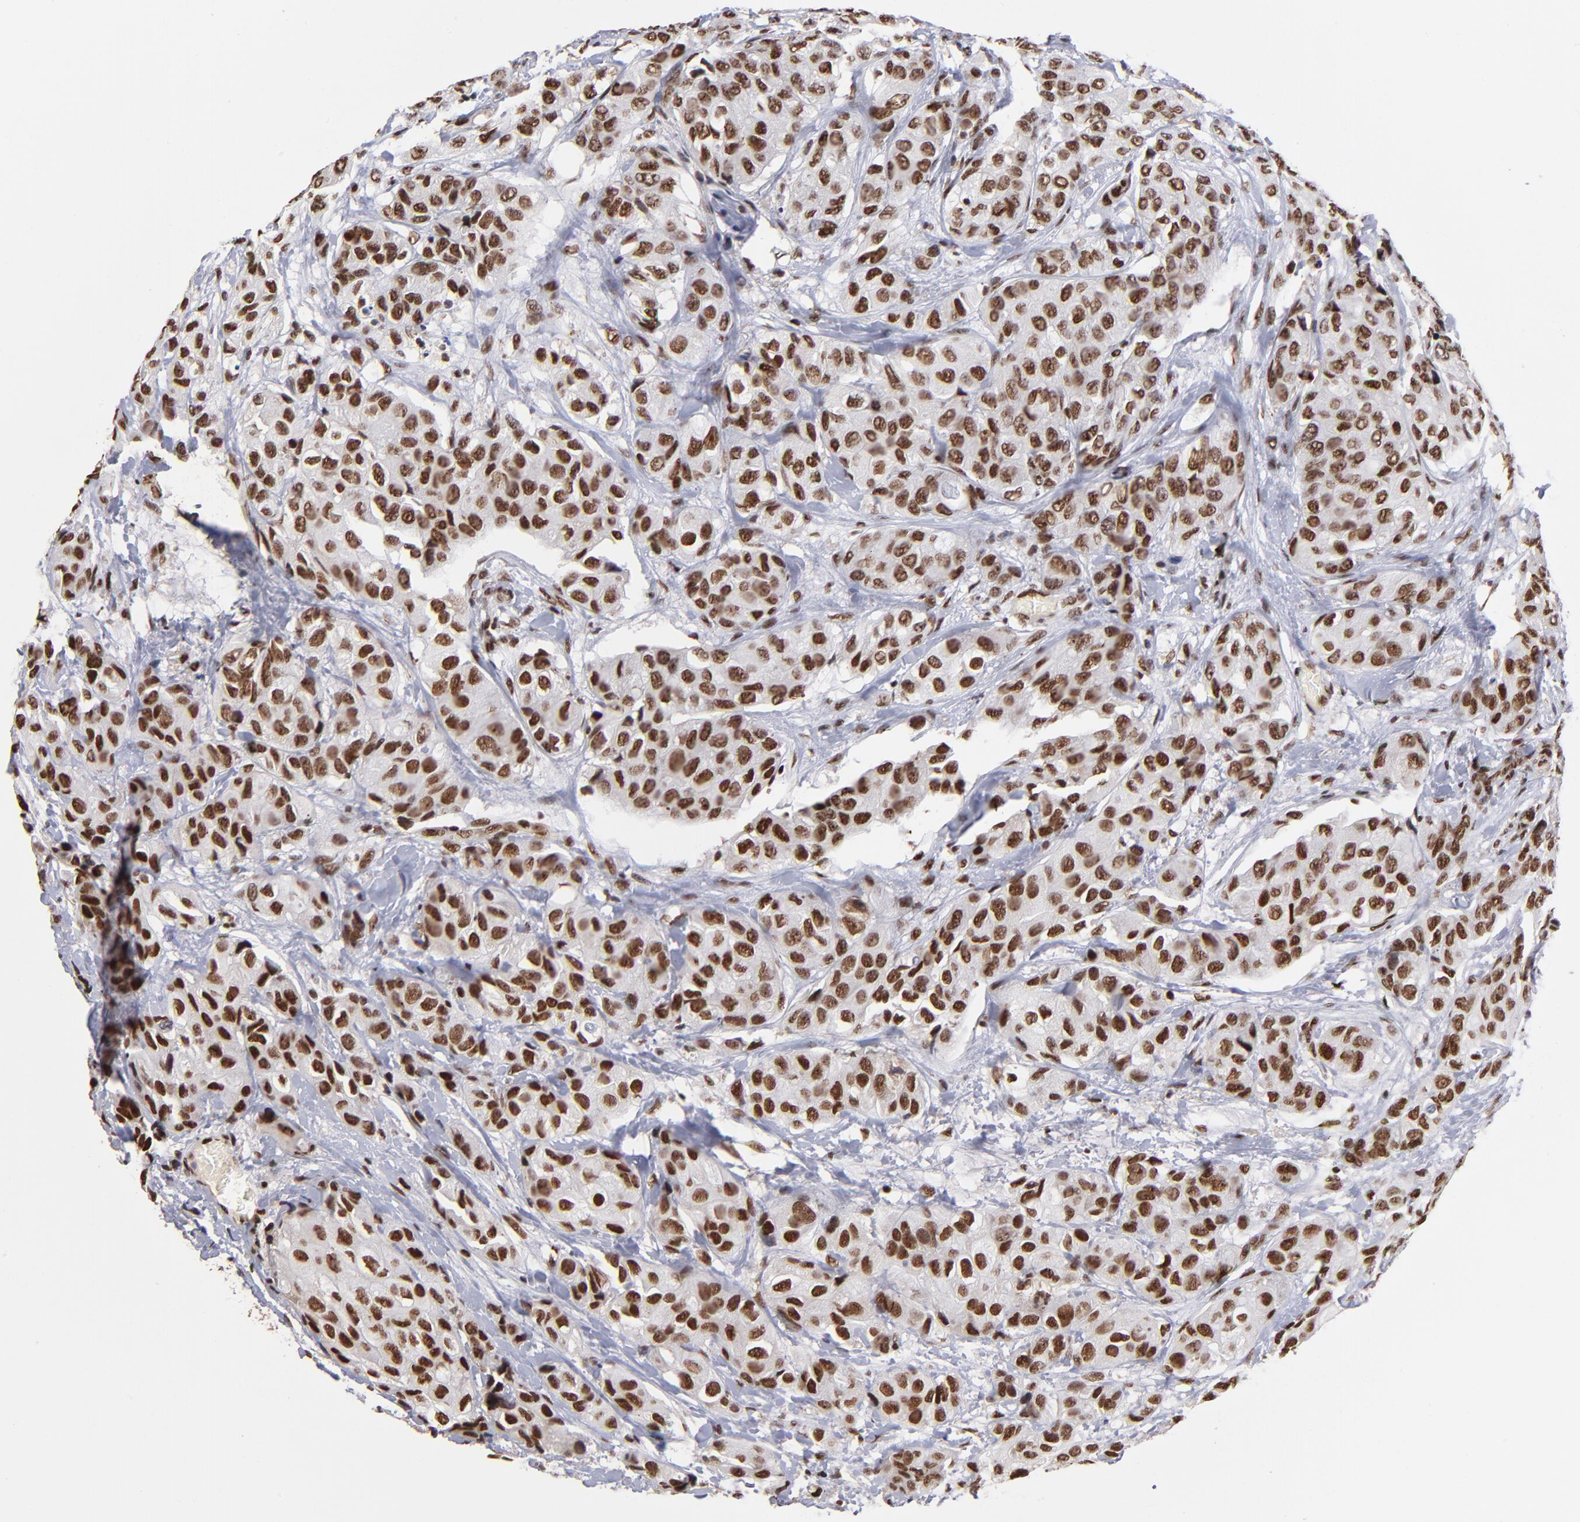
{"staining": {"intensity": "strong", "quantity": ">75%", "location": "nuclear"}, "tissue": "breast cancer", "cell_type": "Tumor cells", "image_type": "cancer", "snomed": [{"axis": "morphology", "description": "Duct carcinoma"}, {"axis": "topography", "description": "Breast"}], "caption": "Protein staining exhibits strong nuclear expression in approximately >75% of tumor cells in infiltrating ductal carcinoma (breast).", "gene": "ZNF146", "patient": {"sex": "female", "age": 68}}